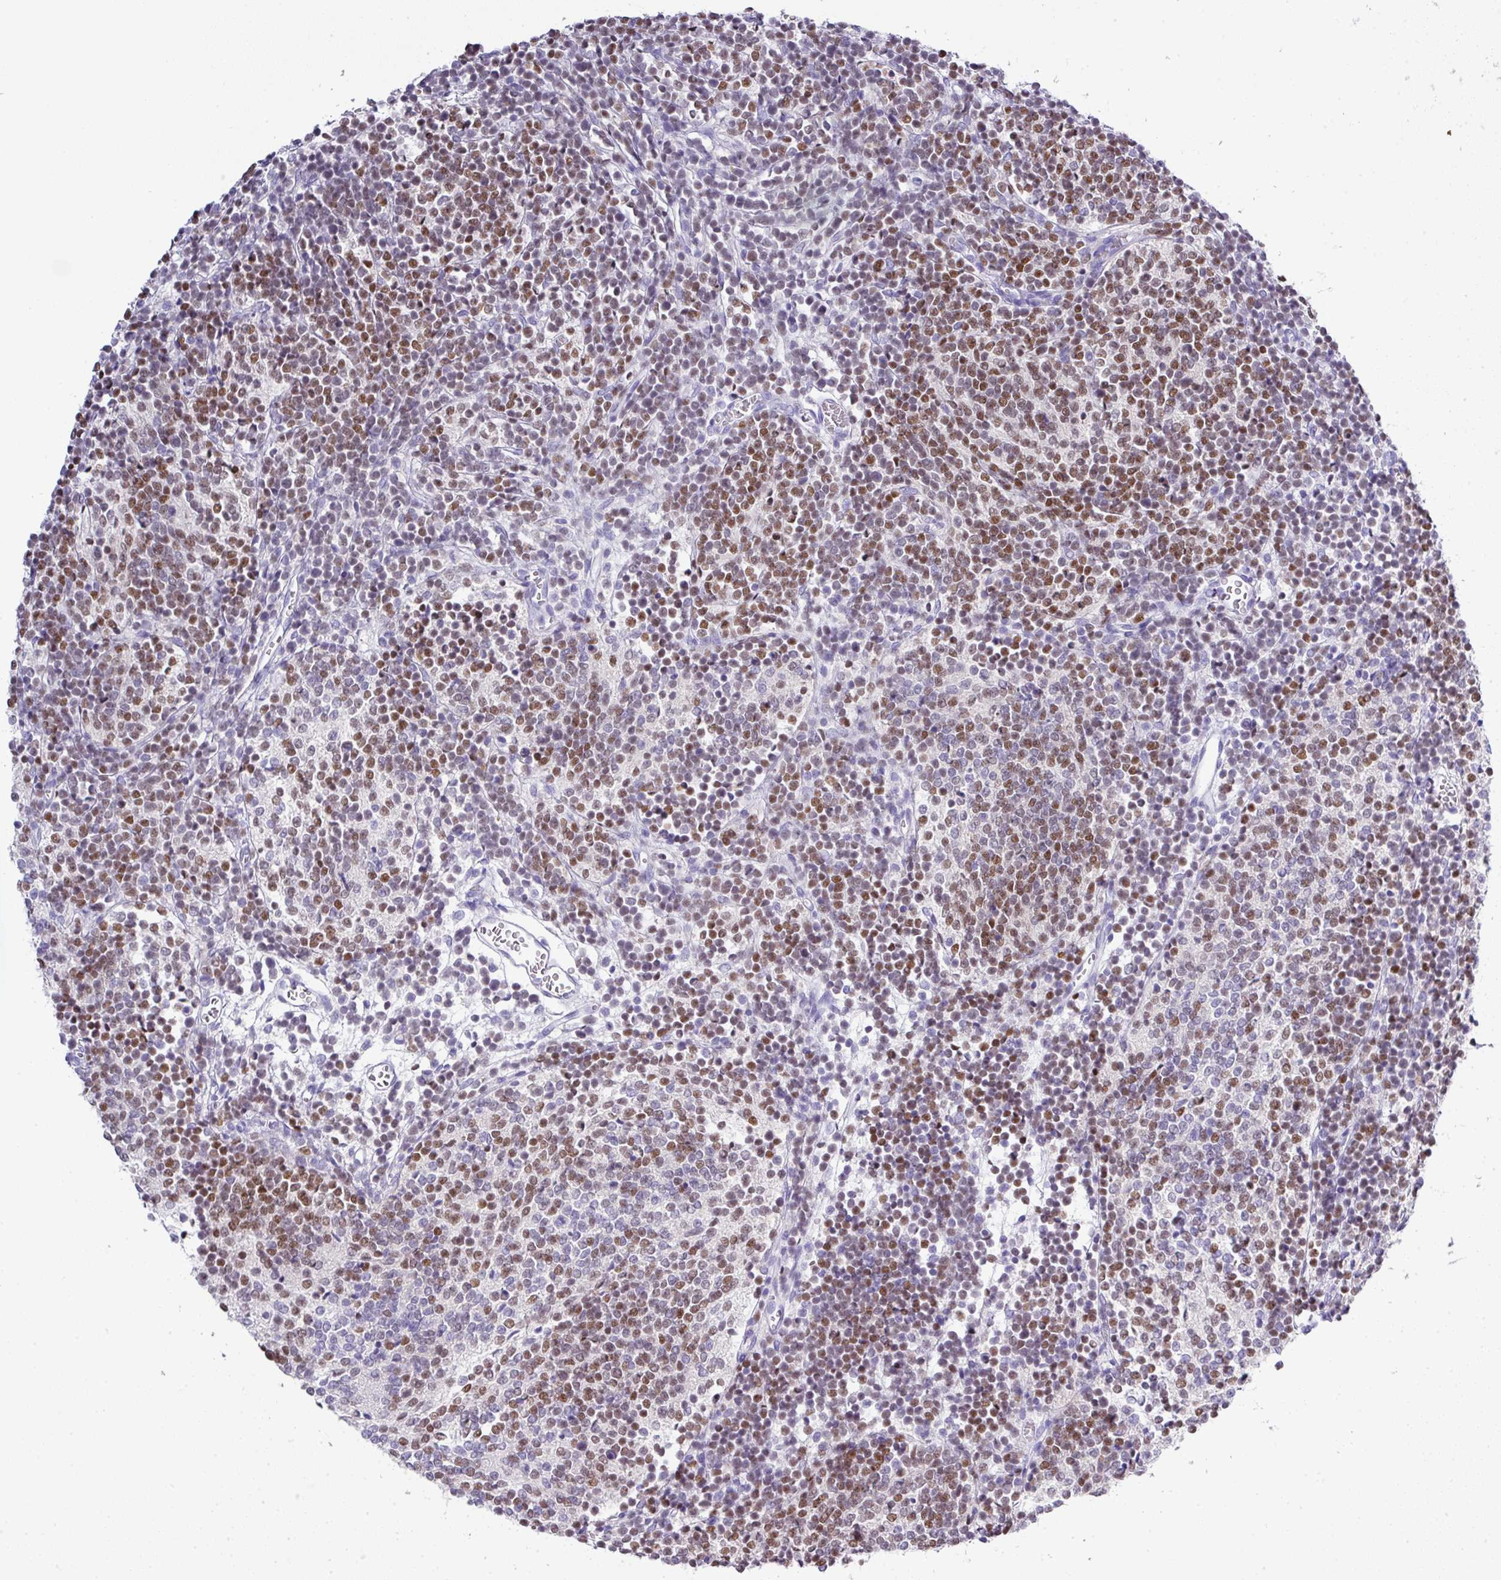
{"staining": {"intensity": "moderate", "quantity": "25%-75%", "location": "nuclear"}, "tissue": "glioma", "cell_type": "Tumor cells", "image_type": "cancer", "snomed": [{"axis": "morphology", "description": "Glioma, malignant, Low grade"}, {"axis": "topography", "description": "Brain"}], "caption": "Malignant glioma (low-grade) tissue shows moderate nuclear positivity in approximately 25%-75% of tumor cells The staining was performed using DAB, with brown indicating positive protein expression. Nuclei are stained blue with hematoxylin.", "gene": "BCL11A", "patient": {"sex": "female", "age": 1}}